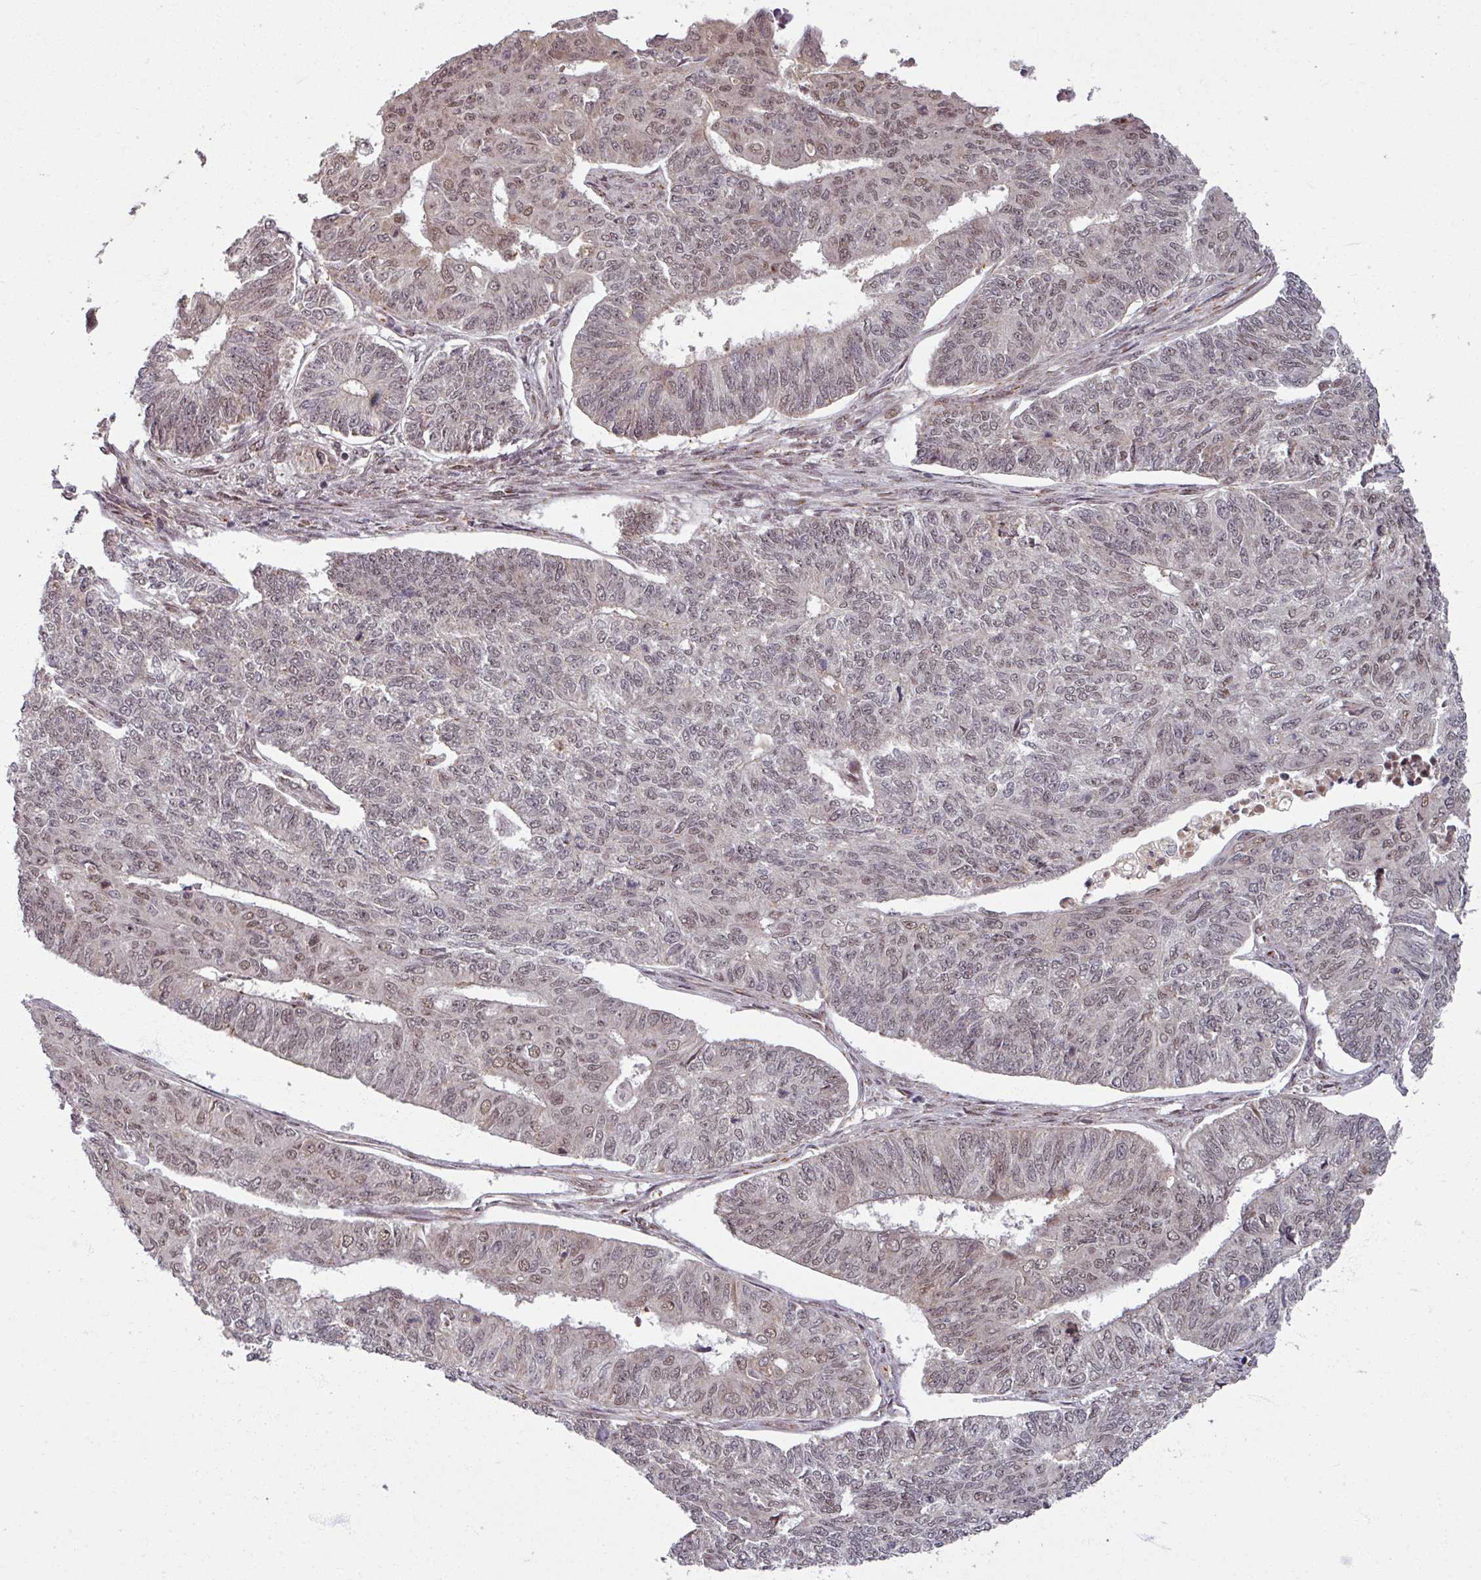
{"staining": {"intensity": "moderate", "quantity": "25%-75%", "location": "nuclear"}, "tissue": "endometrial cancer", "cell_type": "Tumor cells", "image_type": "cancer", "snomed": [{"axis": "morphology", "description": "Adenocarcinoma, NOS"}, {"axis": "topography", "description": "Endometrium"}], "caption": "Protein staining of endometrial cancer tissue demonstrates moderate nuclear staining in approximately 25%-75% of tumor cells.", "gene": "SWI5", "patient": {"sex": "female", "age": 32}}